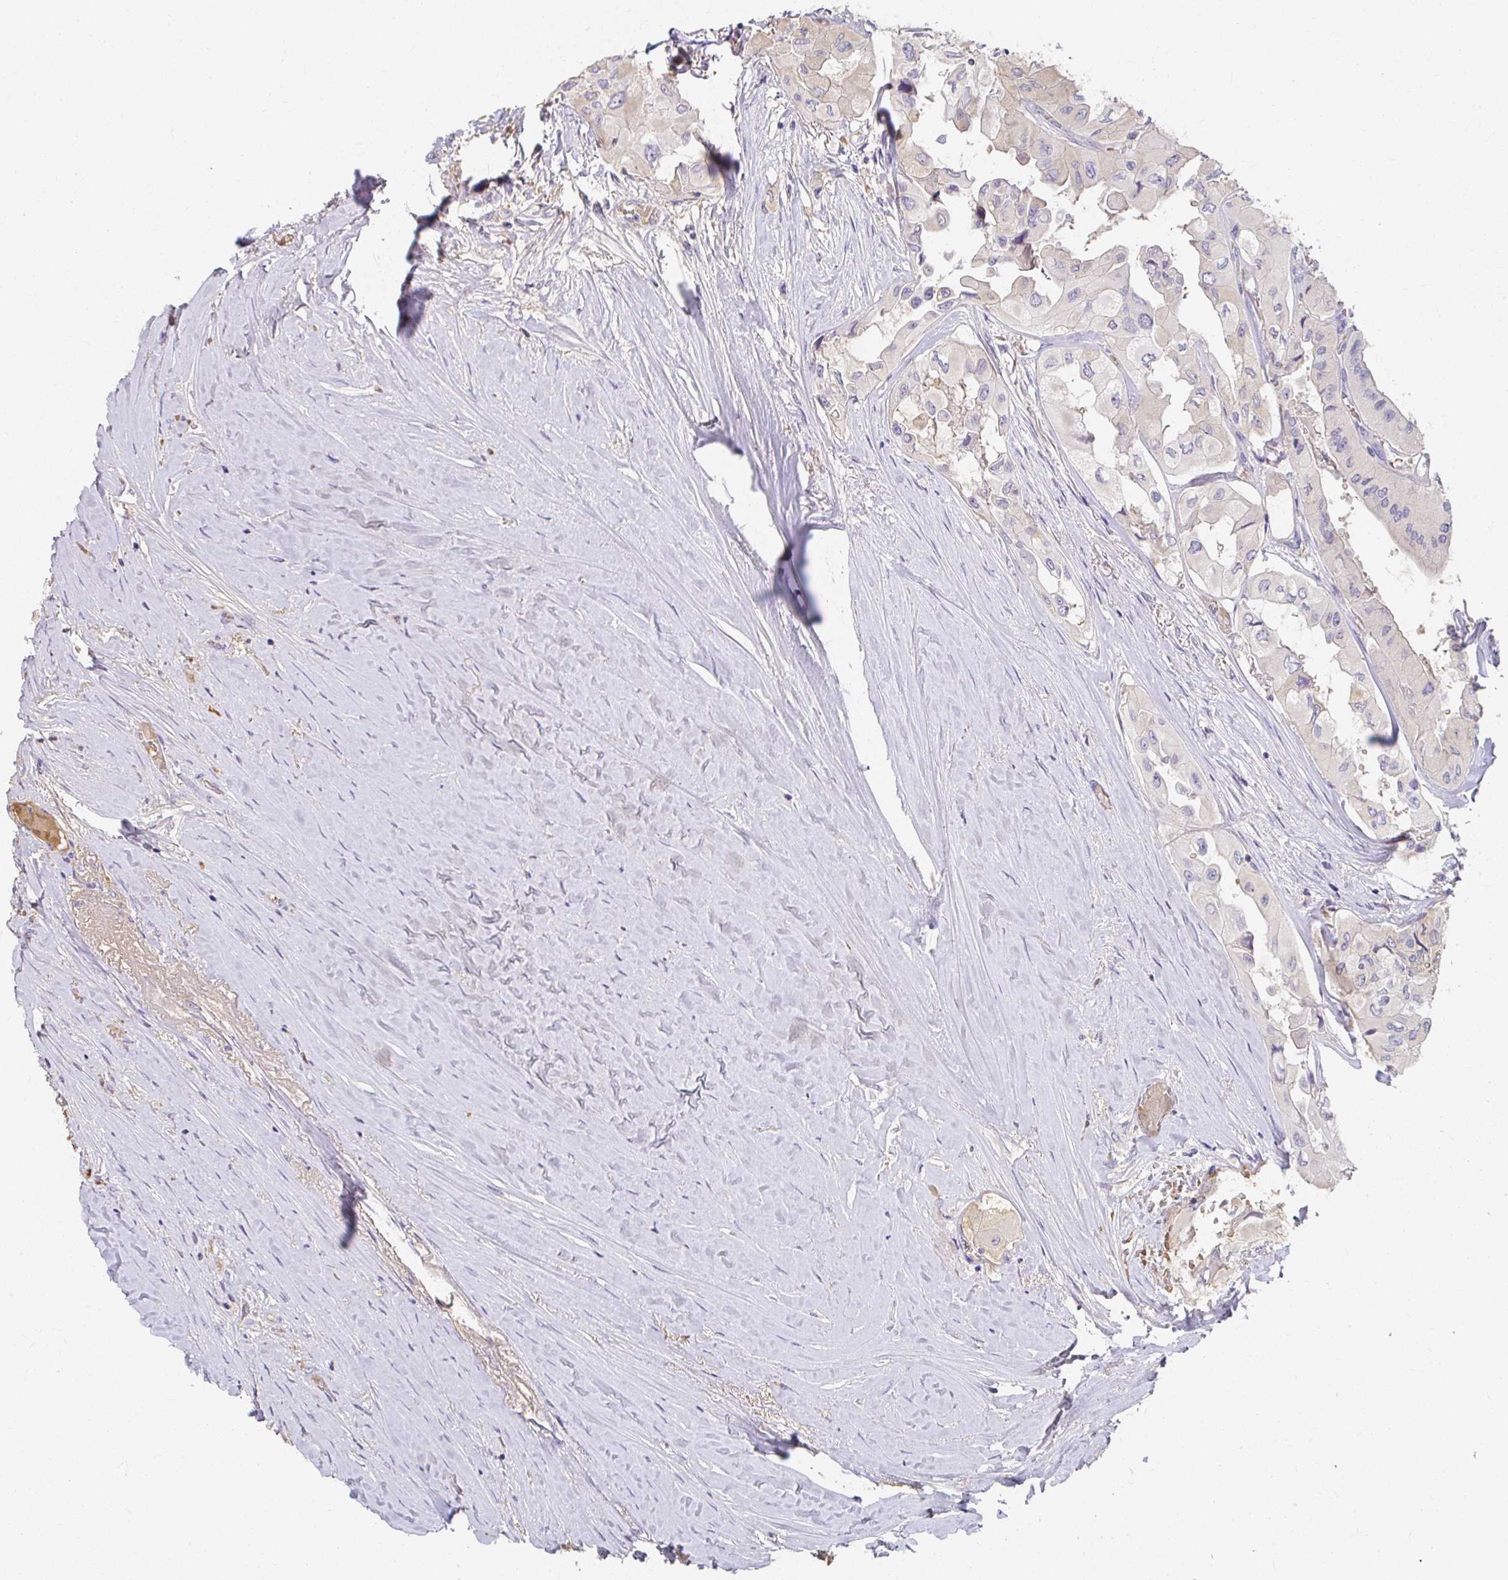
{"staining": {"intensity": "negative", "quantity": "none", "location": "none"}, "tissue": "thyroid cancer", "cell_type": "Tumor cells", "image_type": "cancer", "snomed": [{"axis": "morphology", "description": "Normal tissue, NOS"}, {"axis": "morphology", "description": "Papillary adenocarcinoma, NOS"}, {"axis": "topography", "description": "Thyroid gland"}], "caption": "Human thyroid papillary adenocarcinoma stained for a protein using IHC reveals no staining in tumor cells.", "gene": "LOXL4", "patient": {"sex": "female", "age": 59}}